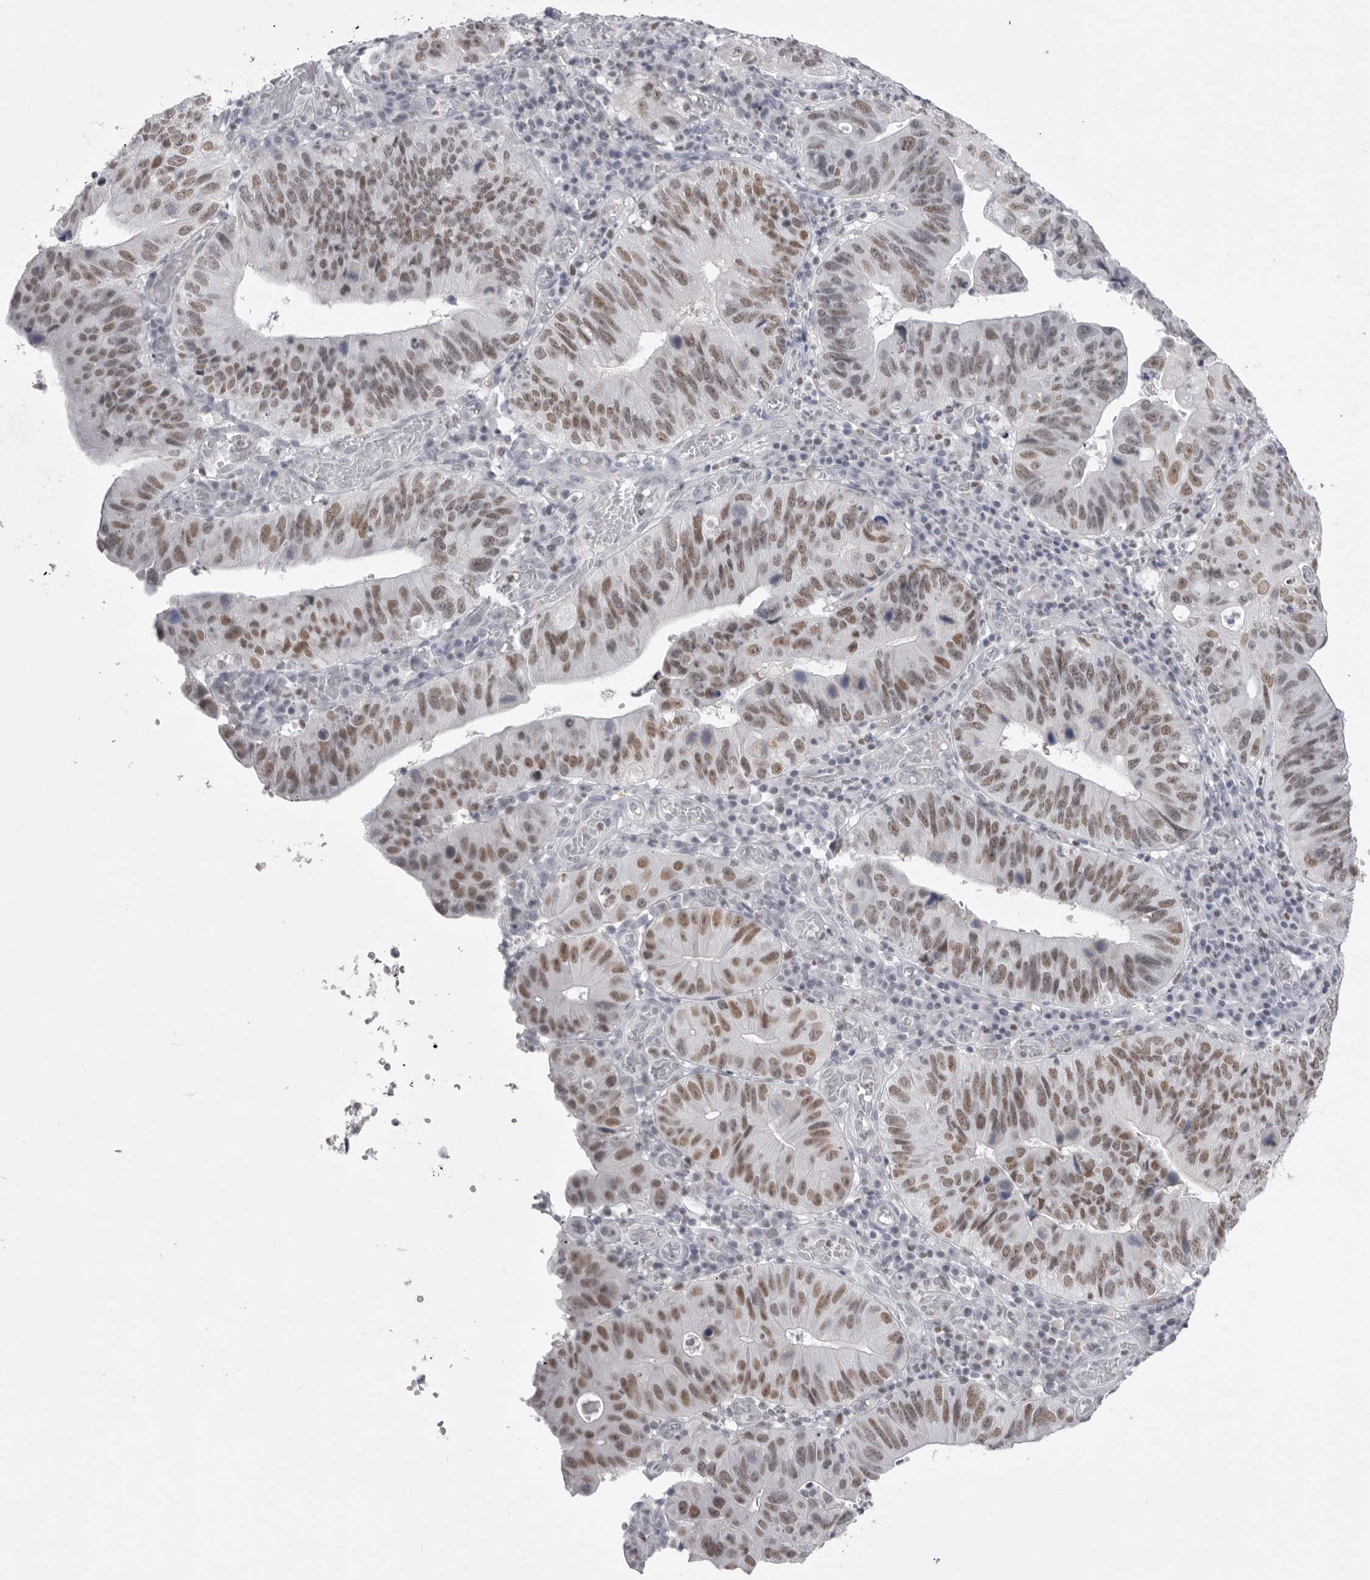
{"staining": {"intensity": "moderate", "quantity": ">75%", "location": "nuclear"}, "tissue": "stomach cancer", "cell_type": "Tumor cells", "image_type": "cancer", "snomed": [{"axis": "morphology", "description": "Adenocarcinoma, NOS"}, {"axis": "topography", "description": "Stomach"}], "caption": "Moderate nuclear protein expression is identified in about >75% of tumor cells in stomach adenocarcinoma.", "gene": "ZBTB7B", "patient": {"sex": "male", "age": 59}}